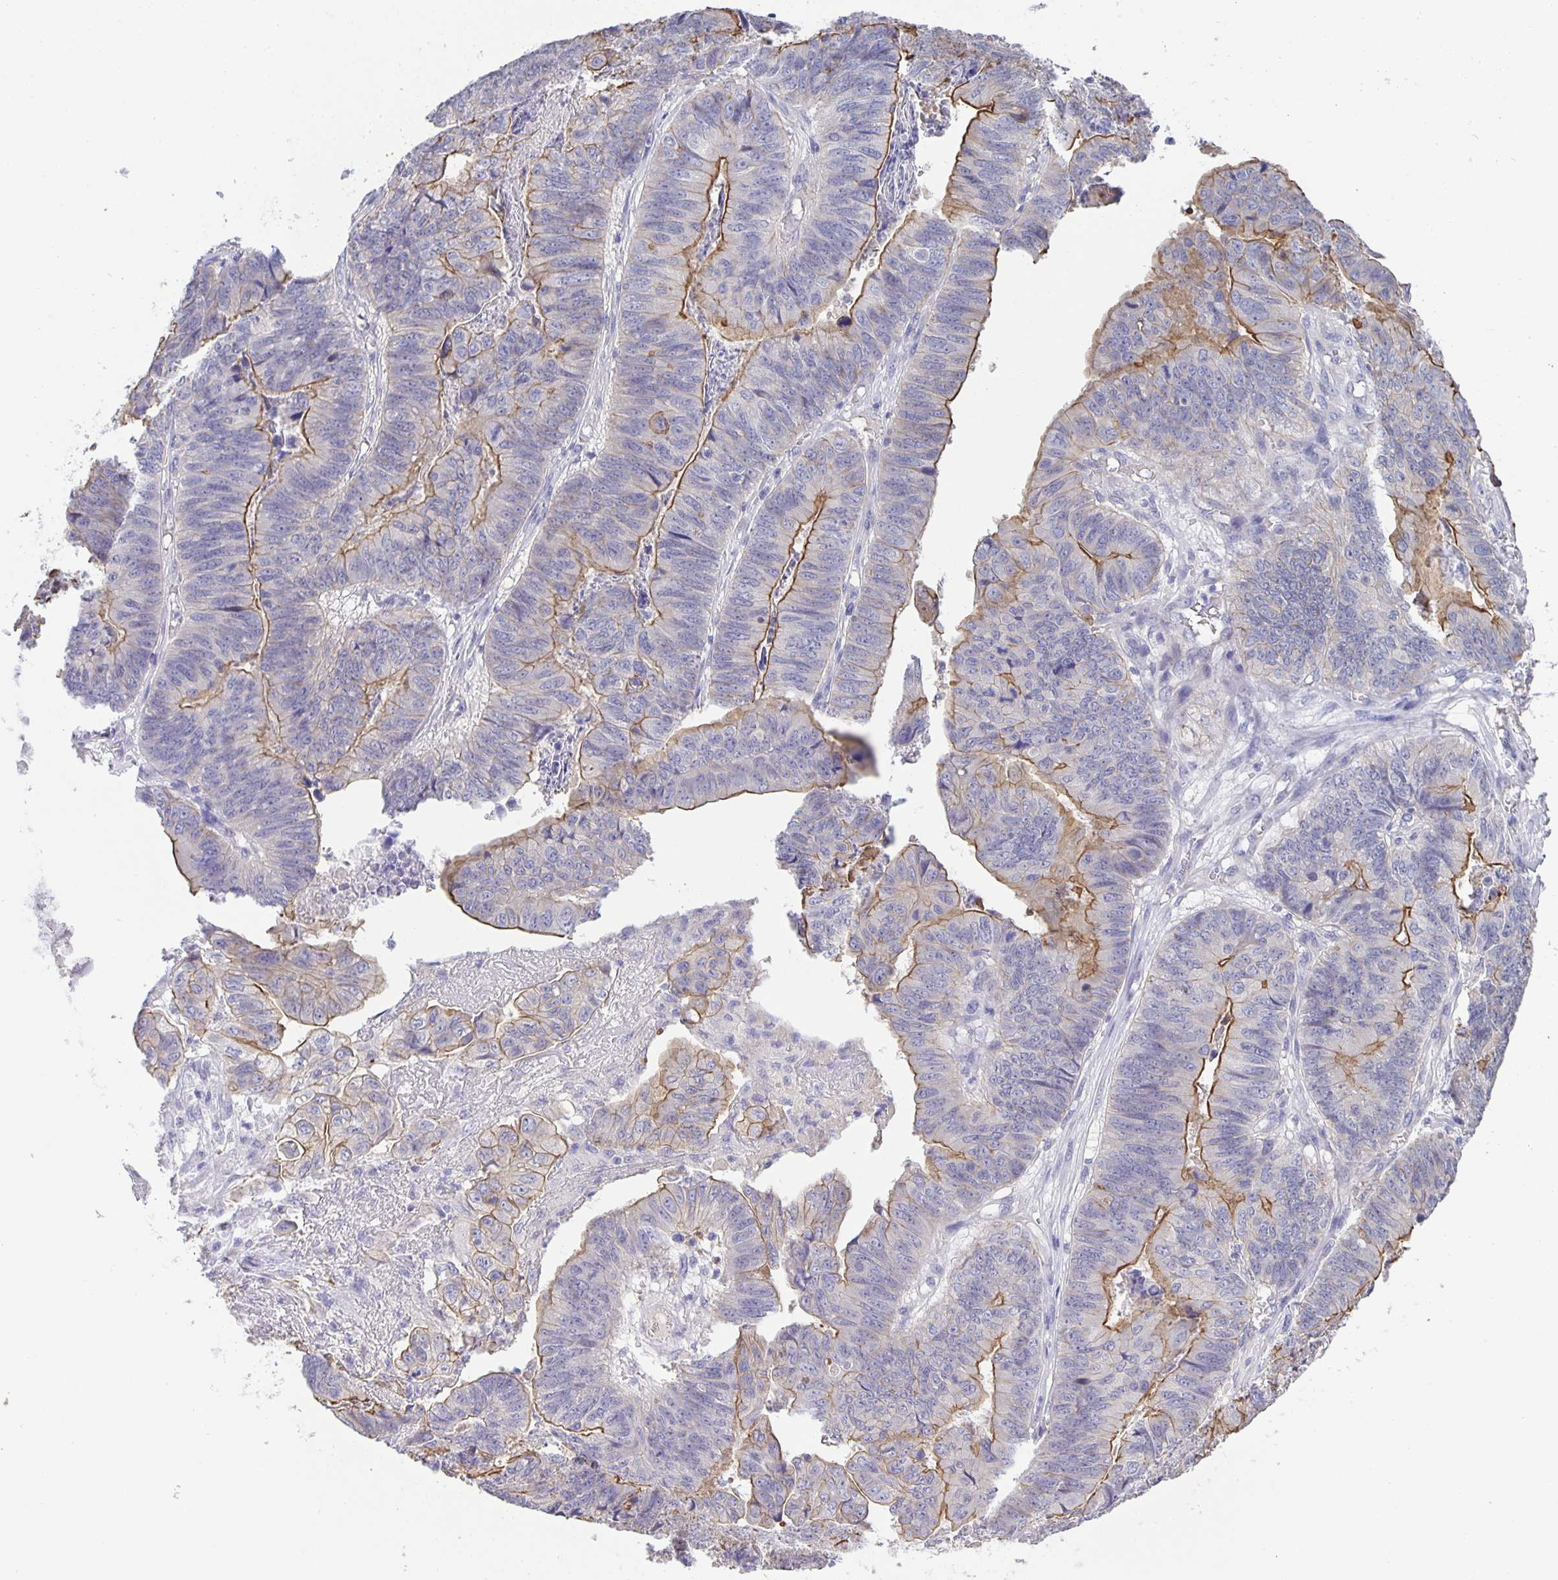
{"staining": {"intensity": "moderate", "quantity": "25%-75%", "location": "cytoplasmic/membranous"}, "tissue": "stomach cancer", "cell_type": "Tumor cells", "image_type": "cancer", "snomed": [{"axis": "morphology", "description": "Adenocarcinoma, NOS"}, {"axis": "topography", "description": "Stomach, lower"}], "caption": "Protein staining demonstrates moderate cytoplasmic/membranous expression in about 25%-75% of tumor cells in stomach cancer.", "gene": "PTPN3", "patient": {"sex": "male", "age": 77}}